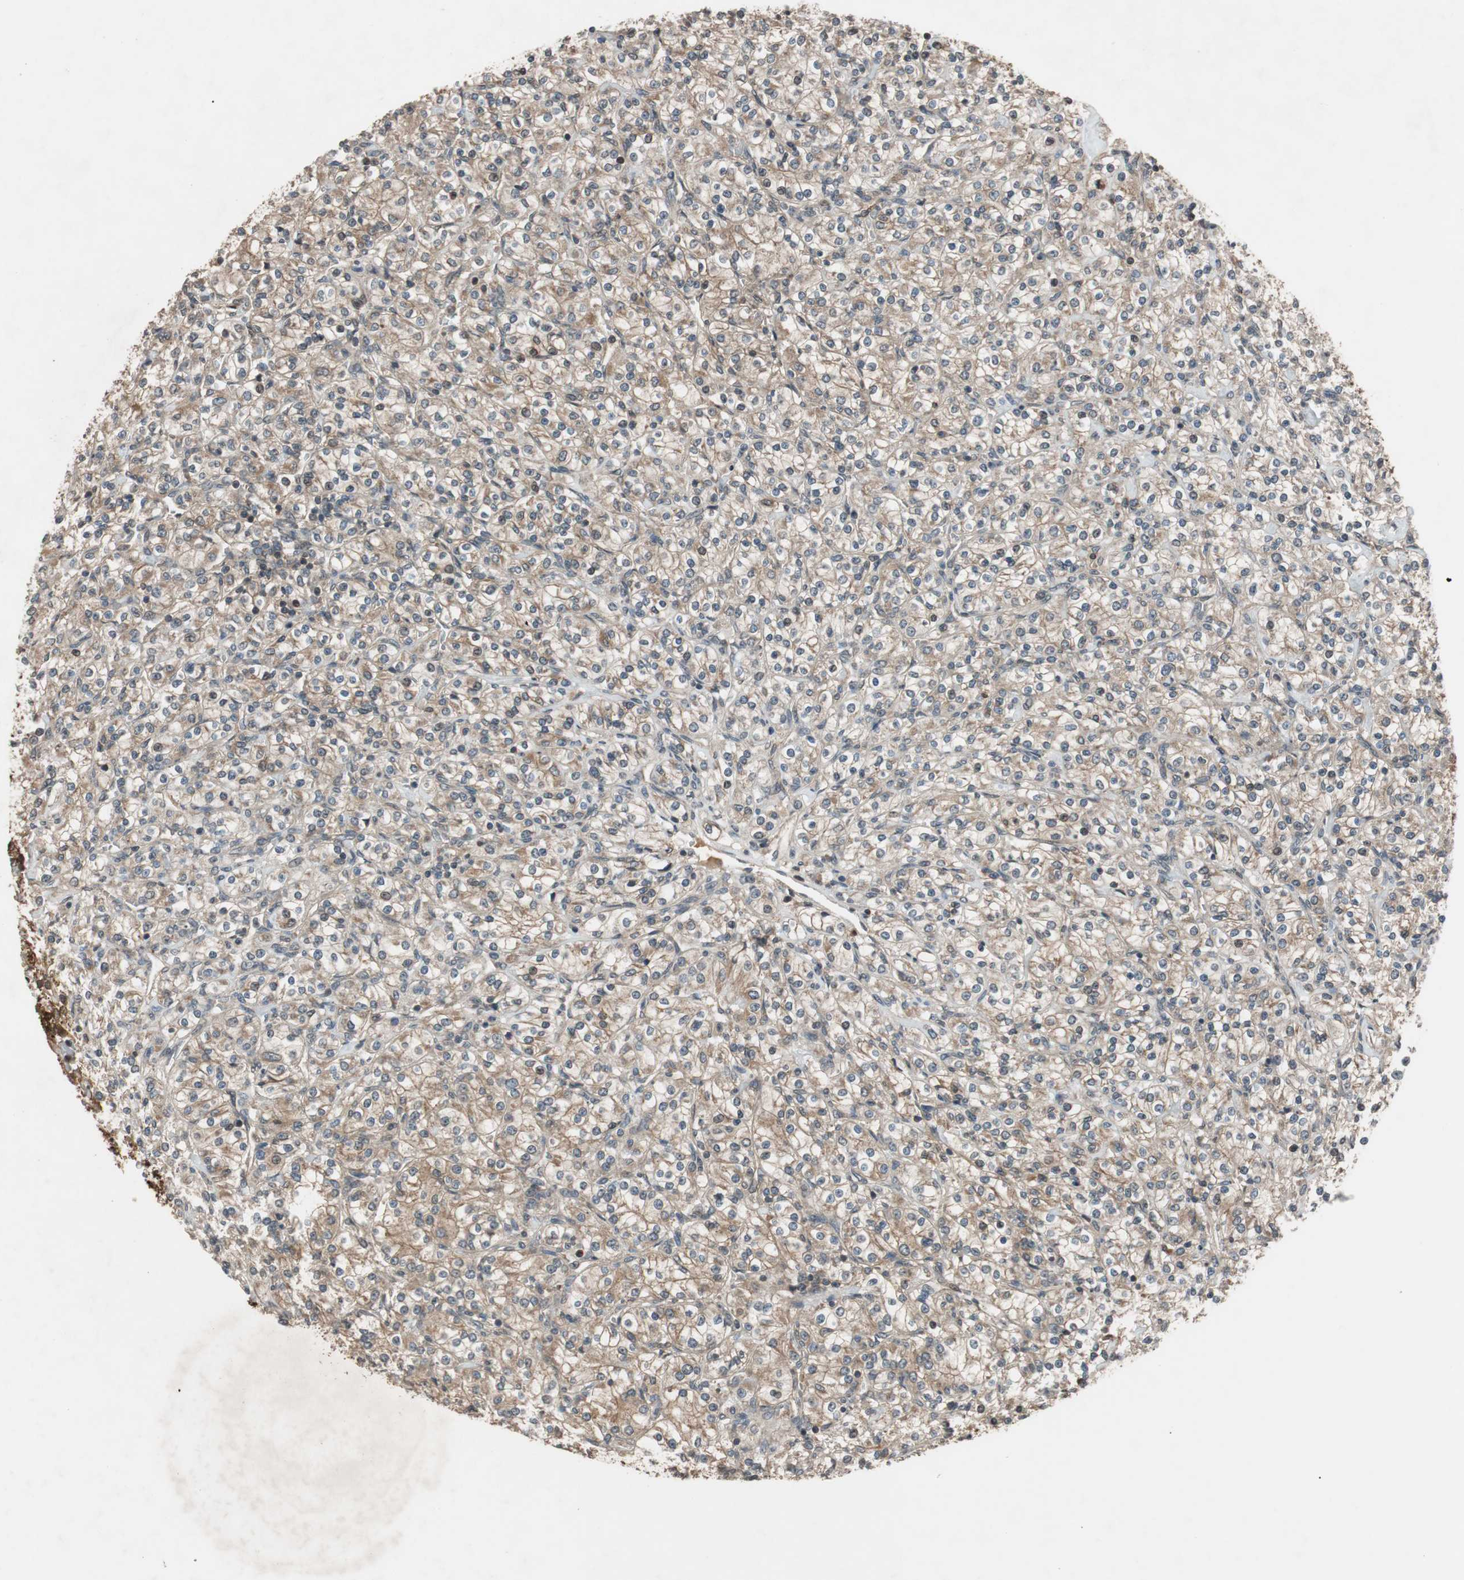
{"staining": {"intensity": "moderate", "quantity": ">75%", "location": "cytoplasmic/membranous"}, "tissue": "renal cancer", "cell_type": "Tumor cells", "image_type": "cancer", "snomed": [{"axis": "morphology", "description": "Adenocarcinoma, NOS"}, {"axis": "topography", "description": "Kidney"}], "caption": "IHC photomicrograph of adenocarcinoma (renal) stained for a protein (brown), which reveals medium levels of moderate cytoplasmic/membranous expression in approximately >75% of tumor cells.", "gene": "TMEM230", "patient": {"sex": "male", "age": 77}}